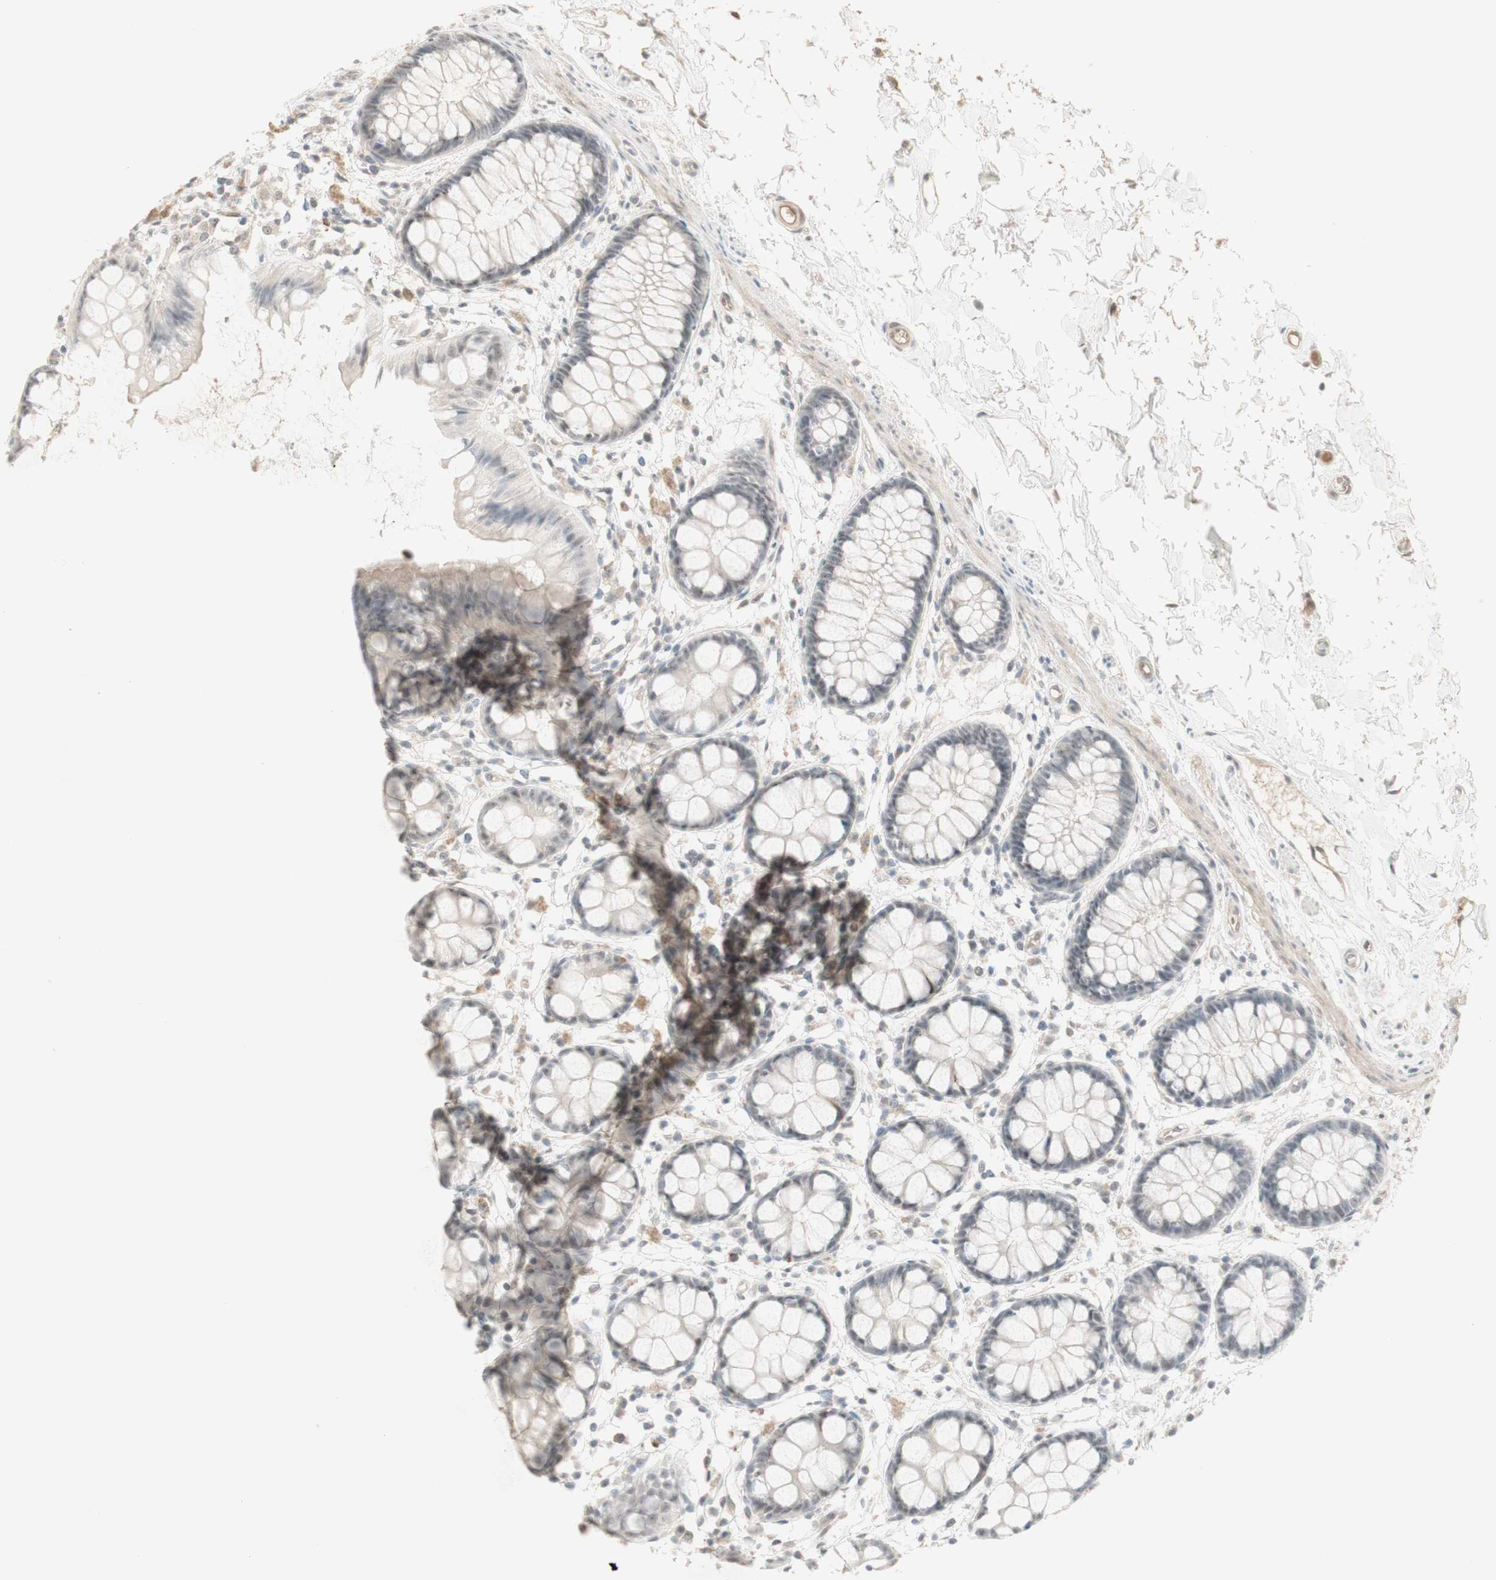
{"staining": {"intensity": "weak", "quantity": "<25%", "location": "nuclear"}, "tissue": "rectum", "cell_type": "Glandular cells", "image_type": "normal", "snomed": [{"axis": "morphology", "description": "Normal tissue, NOS"}, {"axis": "topography", "description": "Rectum"}], "caption": "Immunohistochemistry of benign rectum displays no positivity in glandular cells. (DAB (3,3'-diaminobenzidine) immunohistochemistry (IHC) with hematoxylin counter stain).", "gene": "PLCD4", "patient": {"sex": "female", "age": 66}}